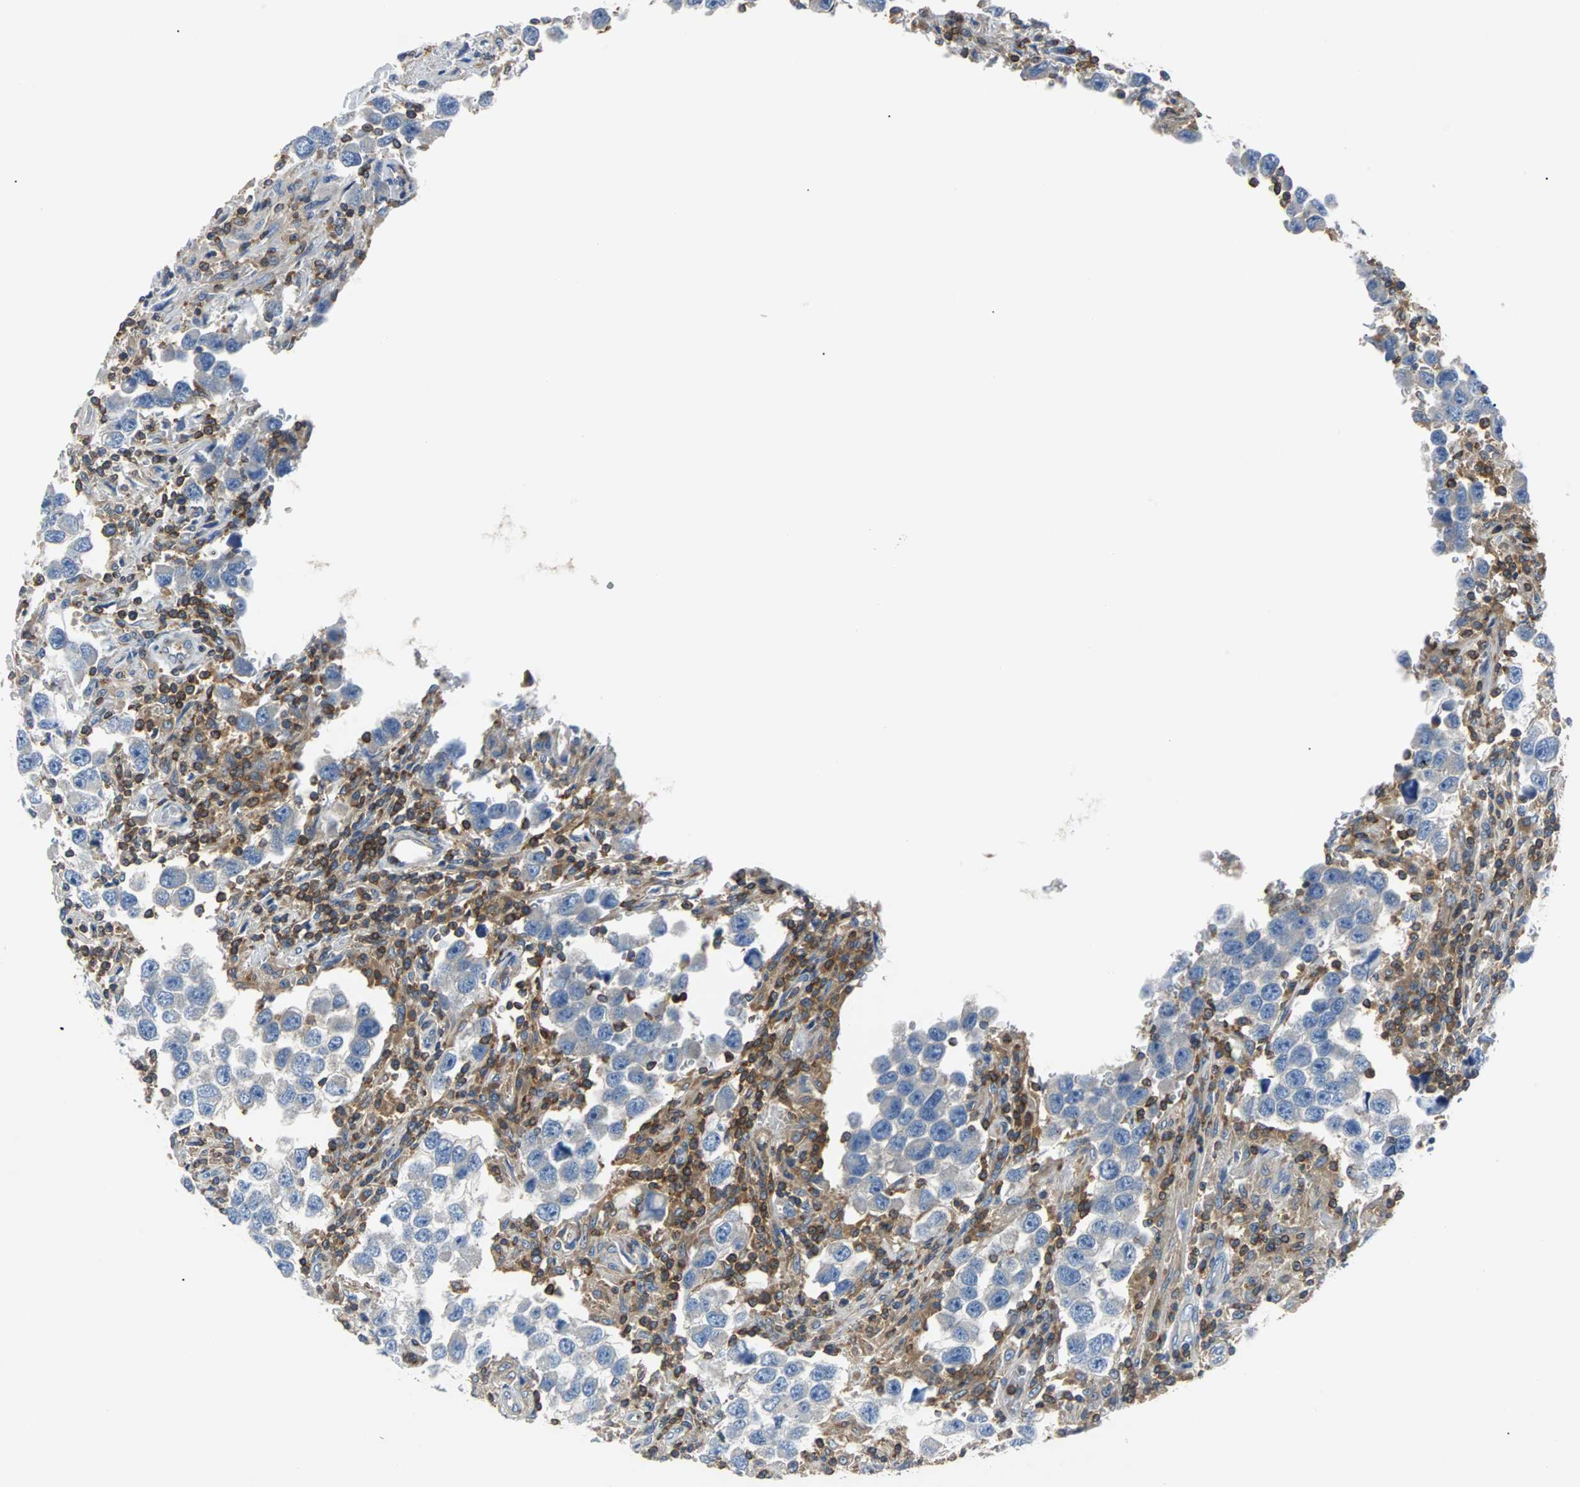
{"staining": {"intensity": "negative", "quantity": "none", "location": "none"}, "tissue": "testis cancer", "cell_type": "Tumor cells", "image_type": "cancer", "snomed": [{"axis": "morphology", "description": "Carcinoma, Embryonal, NOS"}, {"axis": "topography", "description": "Testis"}], "caption": "Immunohistochemistry (IHC) micrograph of human testis cancer (embryonal carcinoma) stained for a protein (brown), which exhibits no positivity in tumor cells.", "gene": "TSC22D4", "patient": {"sex": "male", "age": 21}}